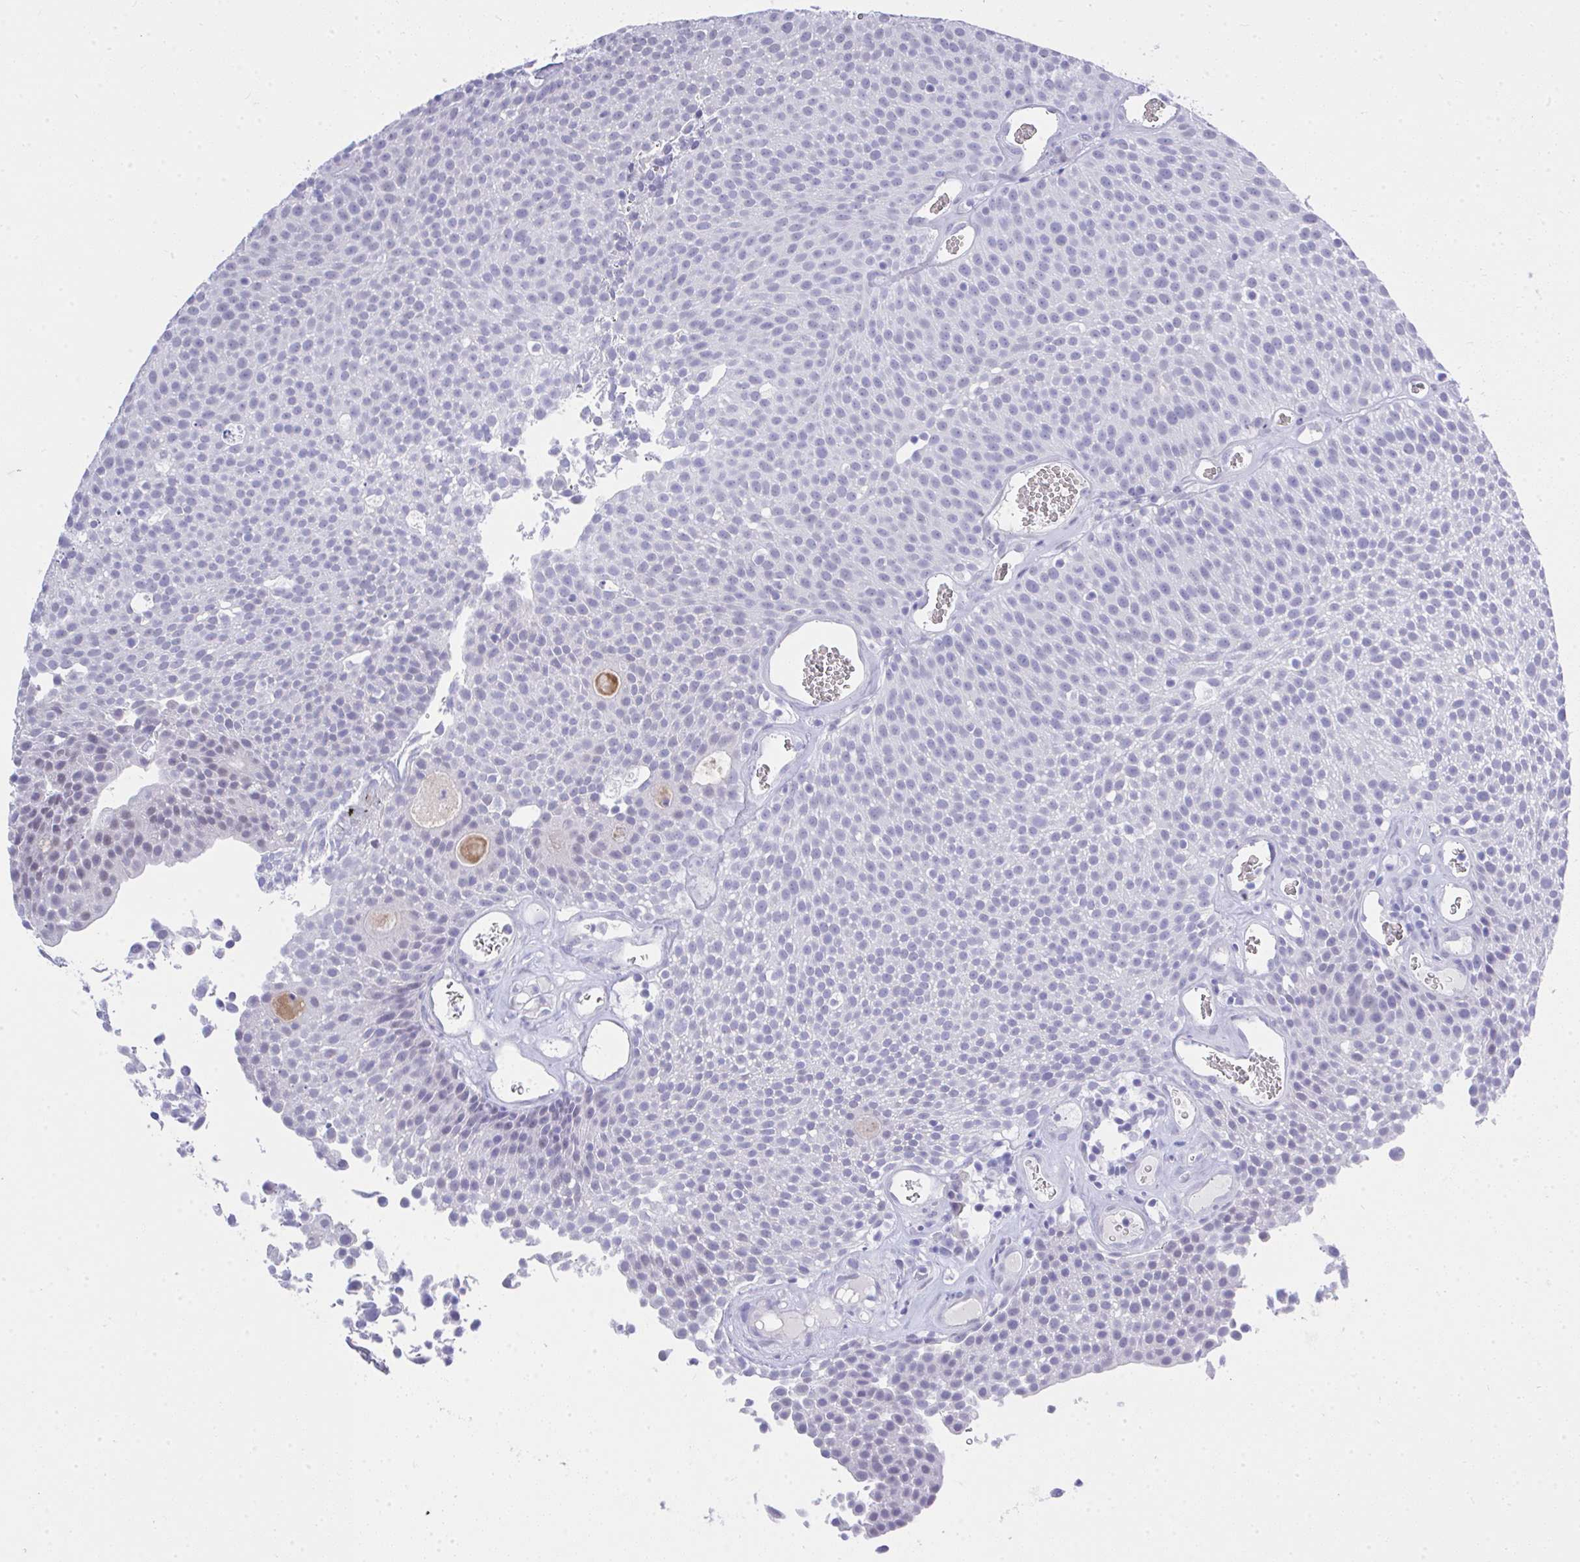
{"staining": {"intensity": "negative", "quantity": "none", "location": "none"}, "tissue": "urothelial cancer", "cell_type": "Tumor cells", "image_type": "cancer", "snomed": [{"axis": "morphology", "description": "Urothelial carcinoma, Low grade"}, {"axis": "topography", "description": "Urinary bladder"}], "caption": "Immunohistochemistry micrograph of neoplastic tissue: human urothelial carcinoma (low-grade) stained with DAB (3,3'-diaminobenzidine) displays no significant protein staining in tumor cells. The staining was performed using DAB (3,3'-diaminobenzidine) to visualize the protein expression in brown, while the nuclei were stained in blue with hematoxylin (Magnification: 20x).", "gene": "MS4A12", "patient": {"sex": "female", "age": 79}}